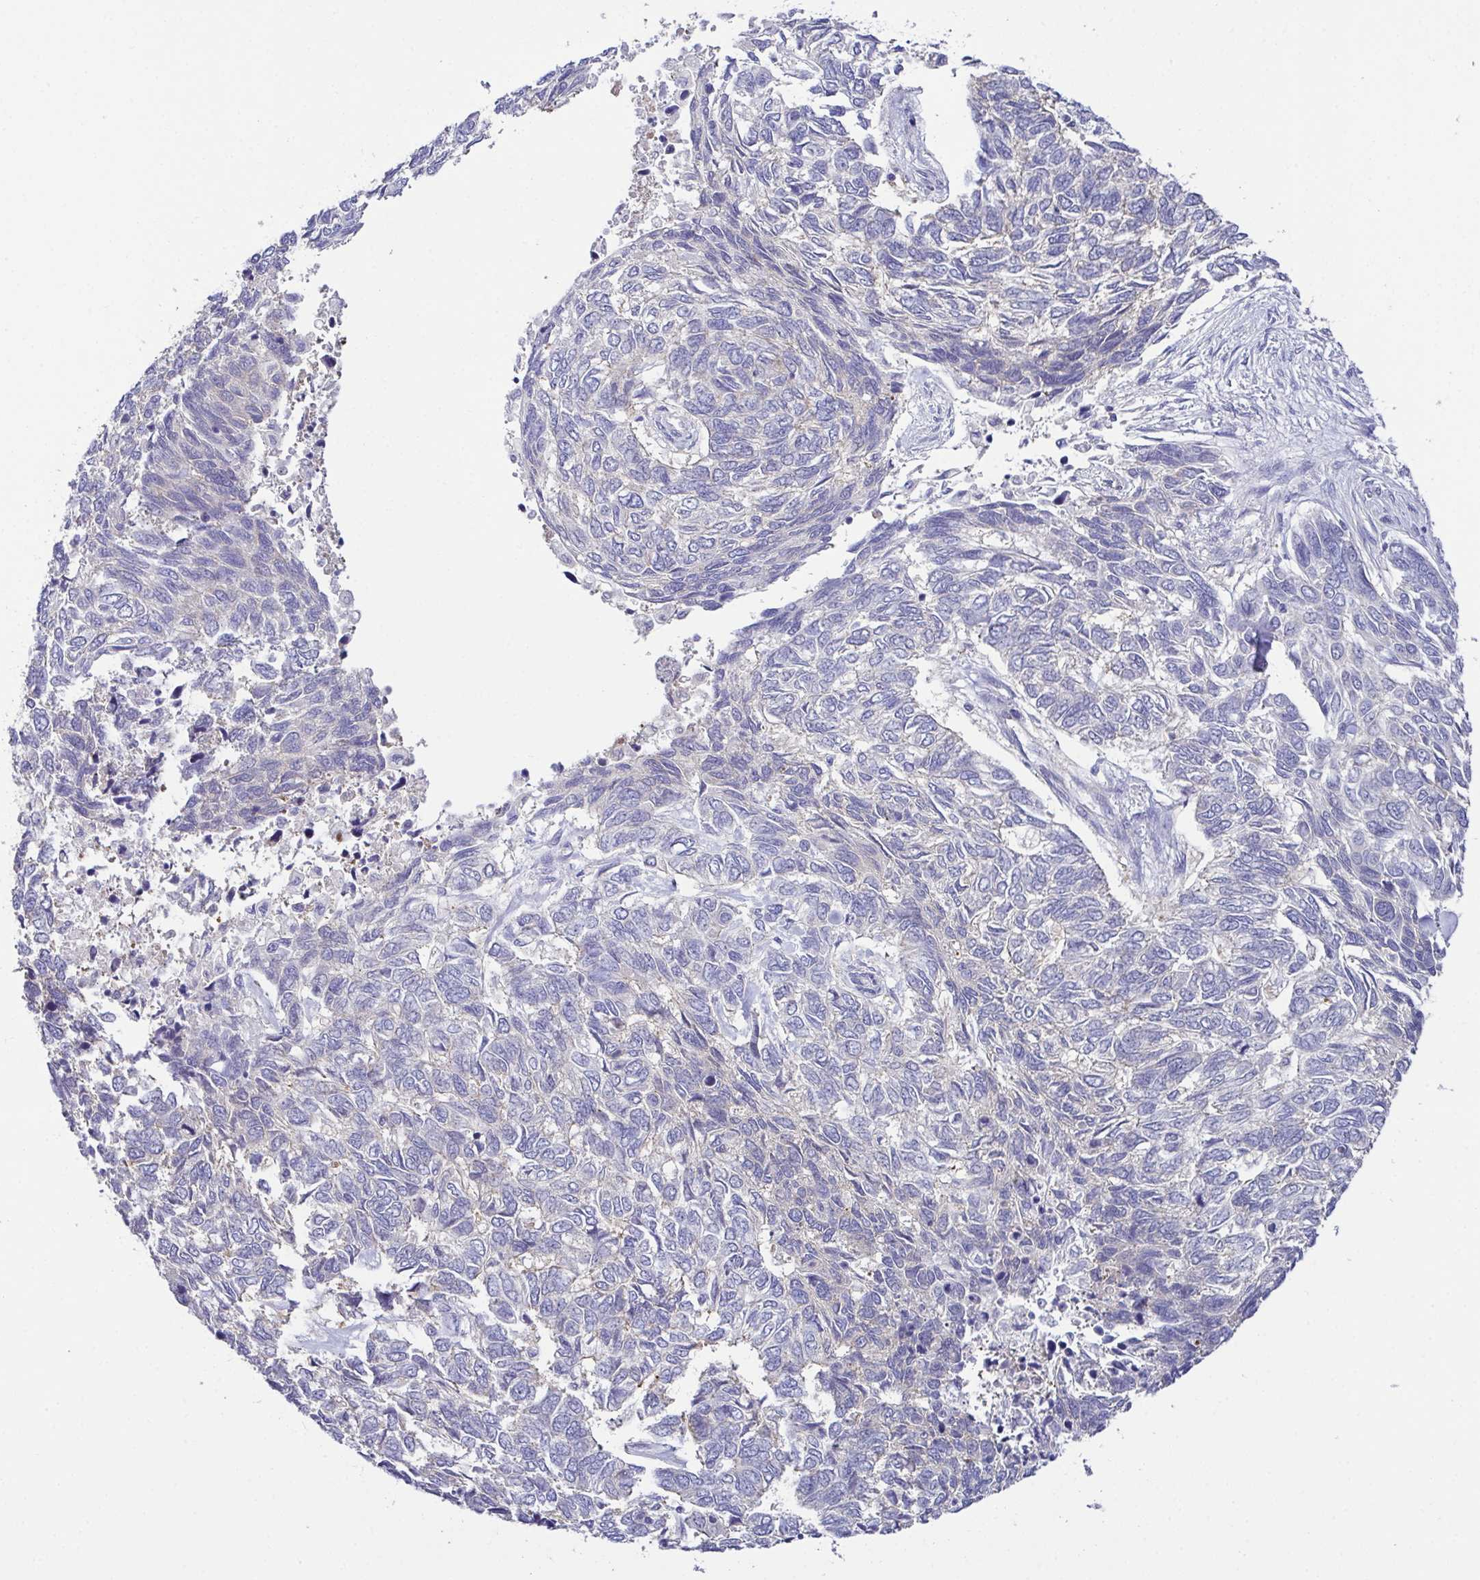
{"staining": {"intensity": "negative", "quantity": "none", "location": "none"}, "tissue": "skin cancer", "cell_type": "Tumor cells", "image_type": "cancer", "snomed": [{"axis": "morphology", "description": "Basal cell carcinoma"}, {"axis": "topography", "description": "Skin"}], "caption": "There is no significant positivity in tumor cells of skin cancer (basal cell carcinoma). (DAB (3,3'-diaminobenzidine) immunohistochemistry visualized using brightfield microscopy, high magnification).", "gene": "CFAP97D1", "patient": {"sex": "female", "age": 65}}